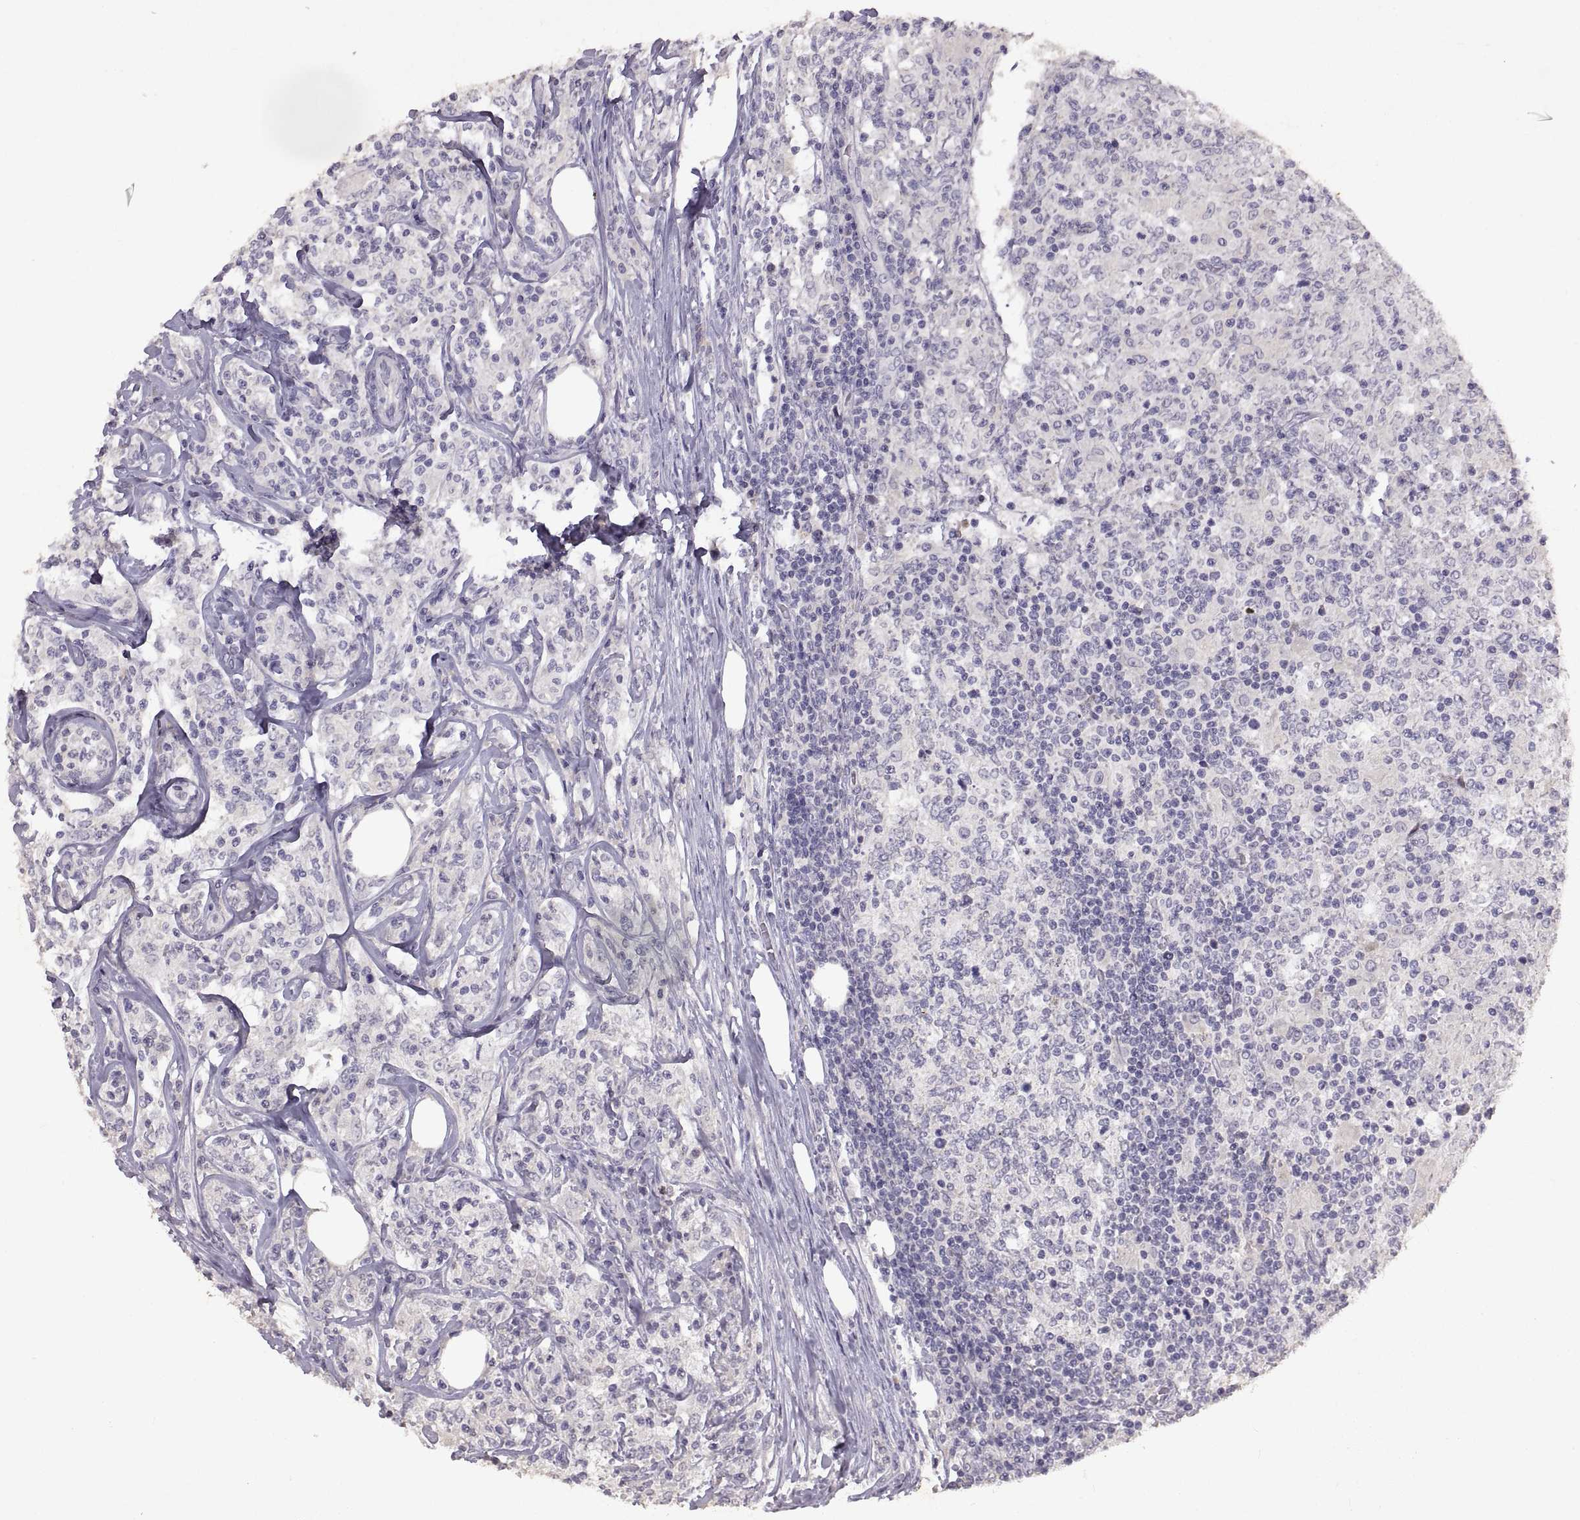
{"staining": {"intensity": "negative", "quantity": "none", "location": "none"}, "tissue": "lymphoma", "cell_type": "Tumor cells", "image_type": "cancer", "snomed": [{"axis": "morphology", "description": "Malignant lymphoma, non-Hodgkin's type, High grade"}, {"axis": "topography", "description": "Lymph node"}], "caption": "A photomicrograph of lymphoma stained for a protein shows no brown staining in tumor cells.", "gene": "DEFB136", "patient": {"sex": "female", "age": 84}}